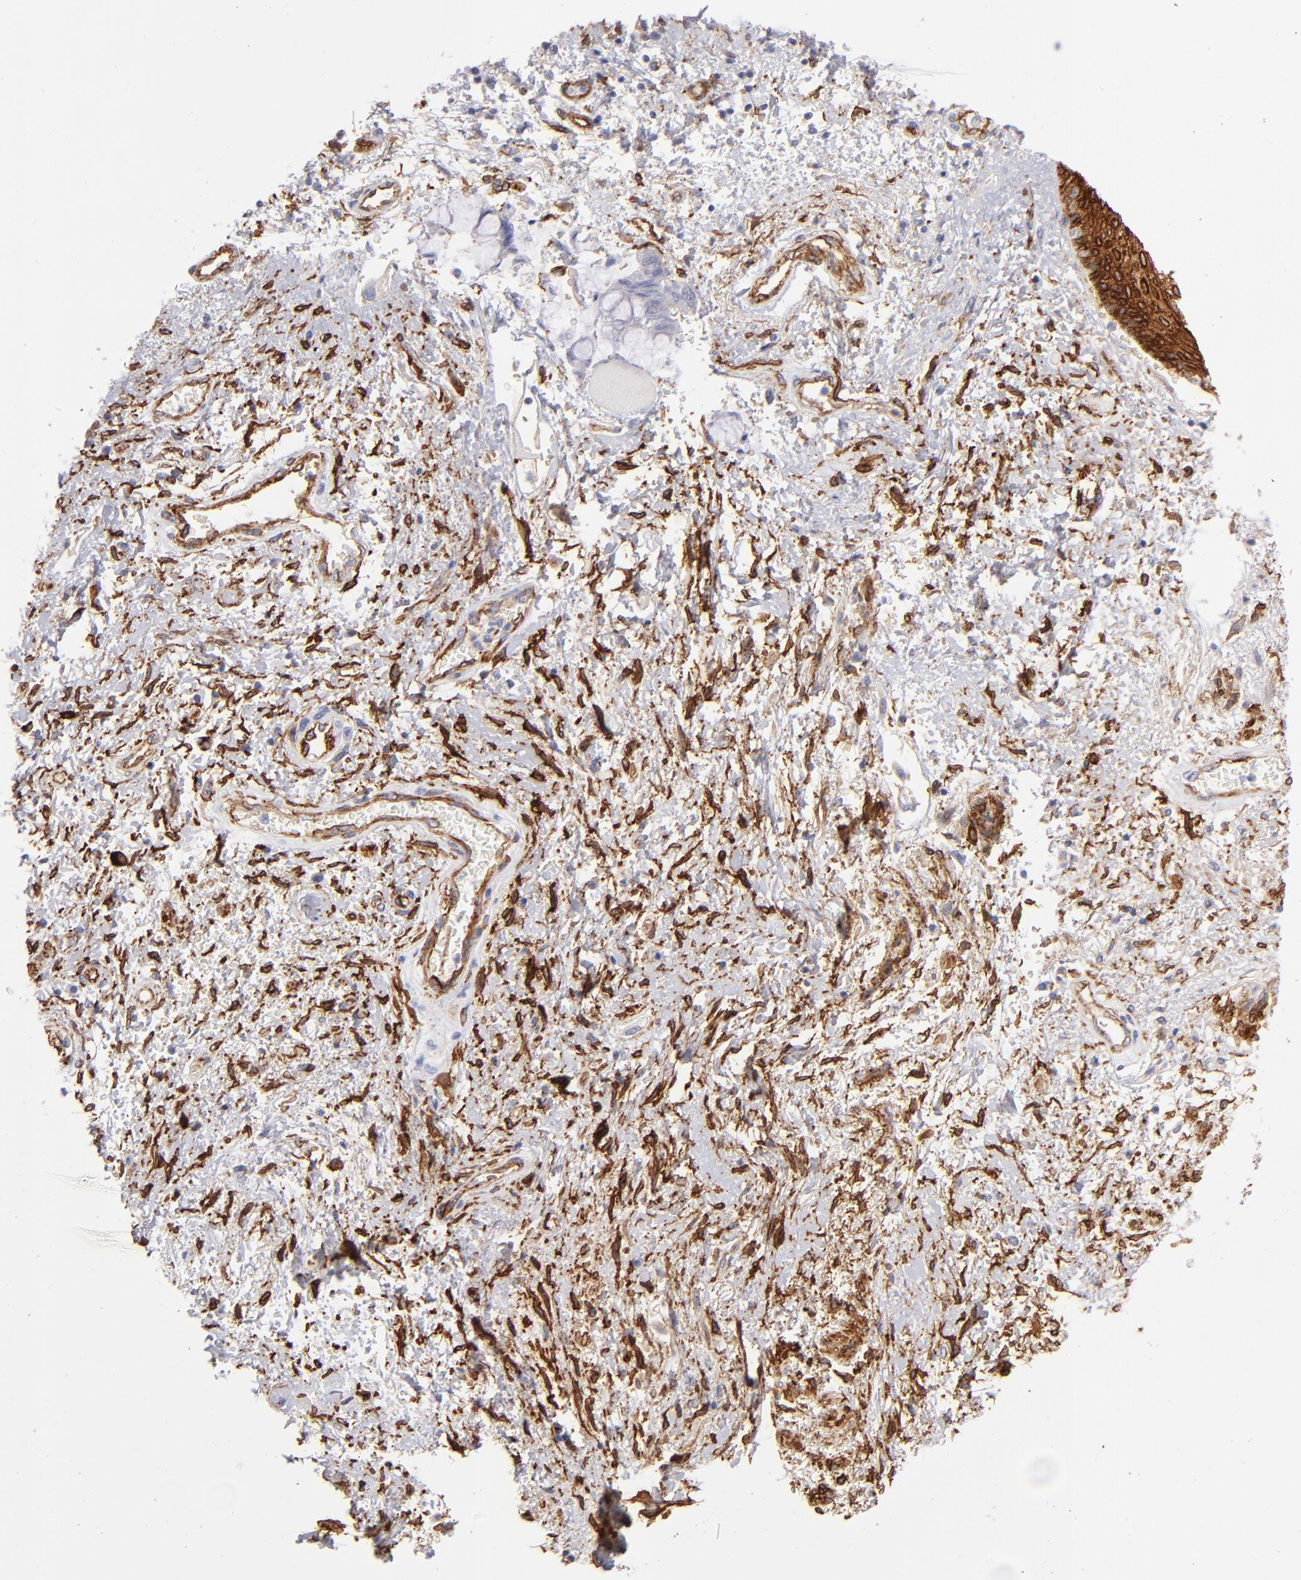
{"staining": {"intensity": "strong", "quantity": ">75%", "location": "cytoplasmic/membranous"}, "tissue": "skin", "cell_type": "Epidermal cells", "image_type": "normal", "snomed": [{"axis": "morphology", "description": "Normal tissue, NOS"}, {"axis": "topography", "description": "Anal"}], "caption": "A histopathology image of human skin stained for a protein demonstrates strong cytoplasmic/membranous brown staining in epidermal cells.", "gene": "AHNAK2", "patient": {"sex": "female", "age": 46}}